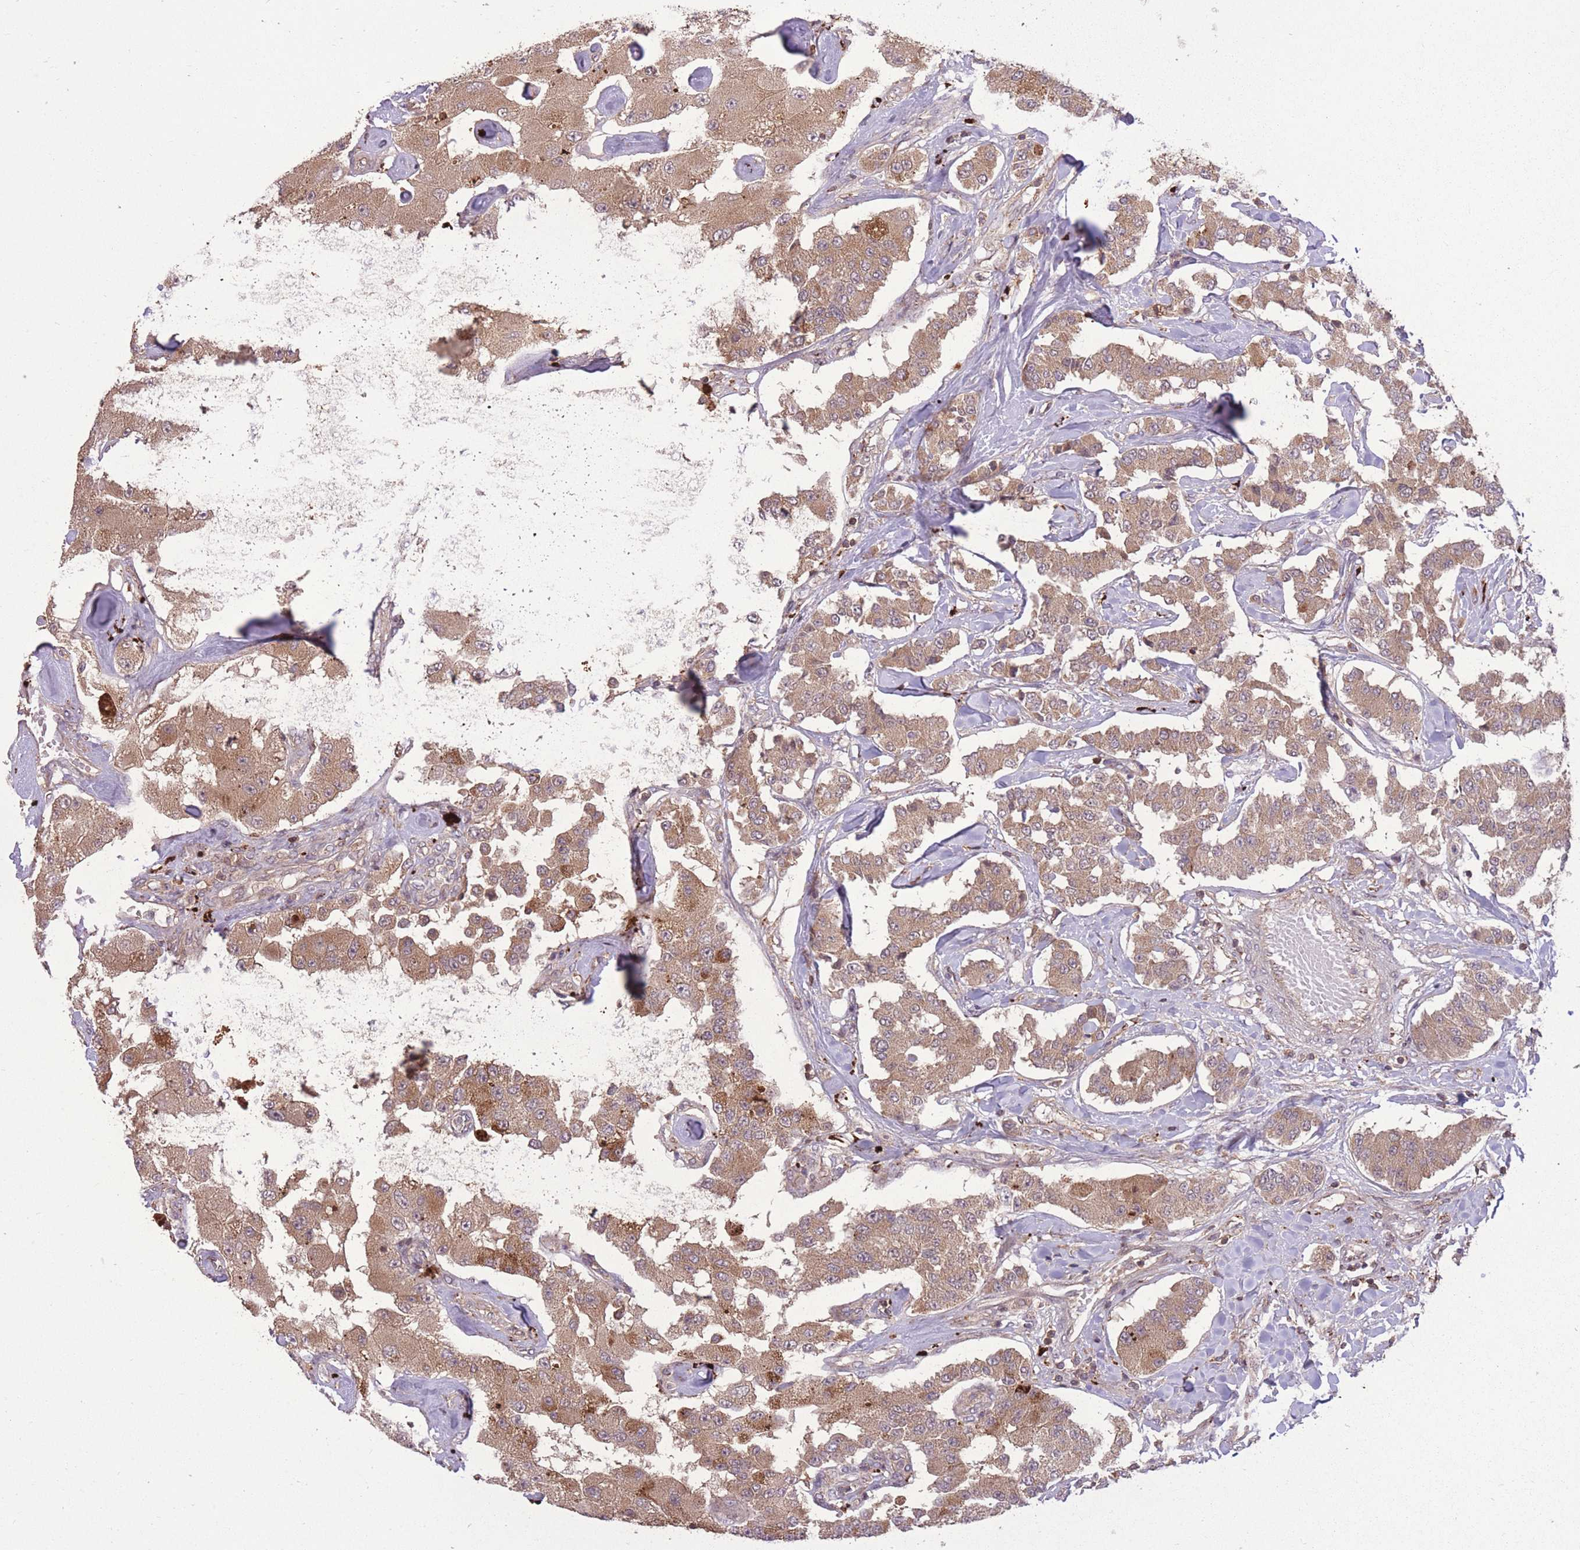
{"staining": {"intensity": "moderate", "quantity": ">75%", "location": "cytoplasmic/membranous"}, "tissue": "carcinoid", "cell_type": "Tumor cells", "image_type": "cancer", "snomed": [{"axis": "morphology", "description": "Carcinoid, malignant, NOS"}, {"axis": "topography", "description": "Pancreas"}], "caption": "DAB immunohistochemical staining of carcinoid (malignant) exhibits moderate cytoplasmic/membranous protein expression in approximately >75% of tumor cells.", "gene": "POLR3F", "patient": {"sex": "male", "age": 41}}